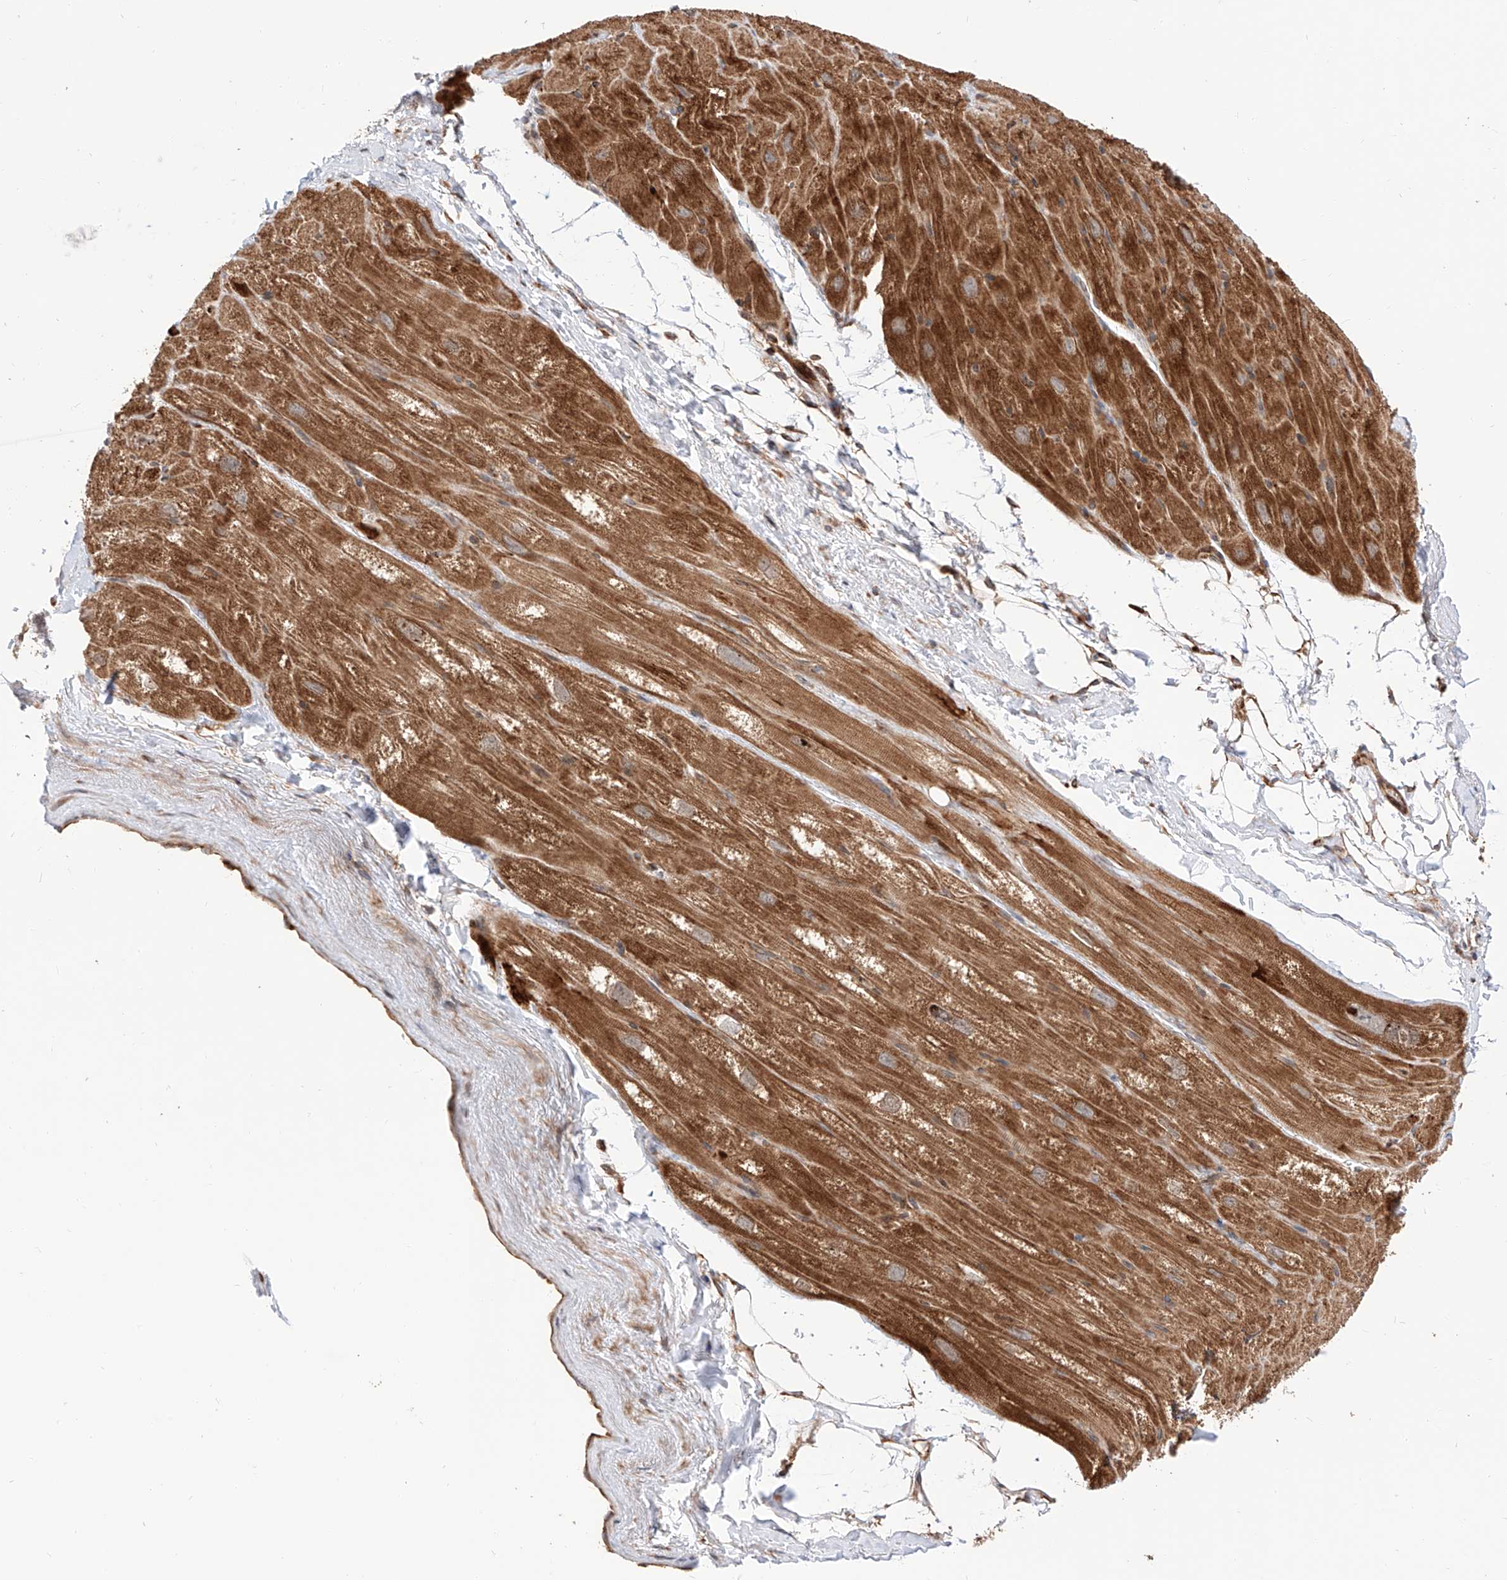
{"staining": {"intensity": "moderate", "quantity": ">75%", "location": "cytoplasmic/membranous"}, "tissue": "heart muscle", "cell_type": "Cardiomyocytes", "image_type": "normal", "snomed": [{"axis": "morphology", "description": "Normal tissue, NOS"}, {"axis": "topography", "description": "Heart"}], "caption": "Immunohistochemical staining of benign heart muscle shows >75% levels of moderate cytoplasmic/membranous protein expression in about >75% of cardiomyocytes.", "gene": "ISCA2", "patient": {"sex": "male", "age": 50}}